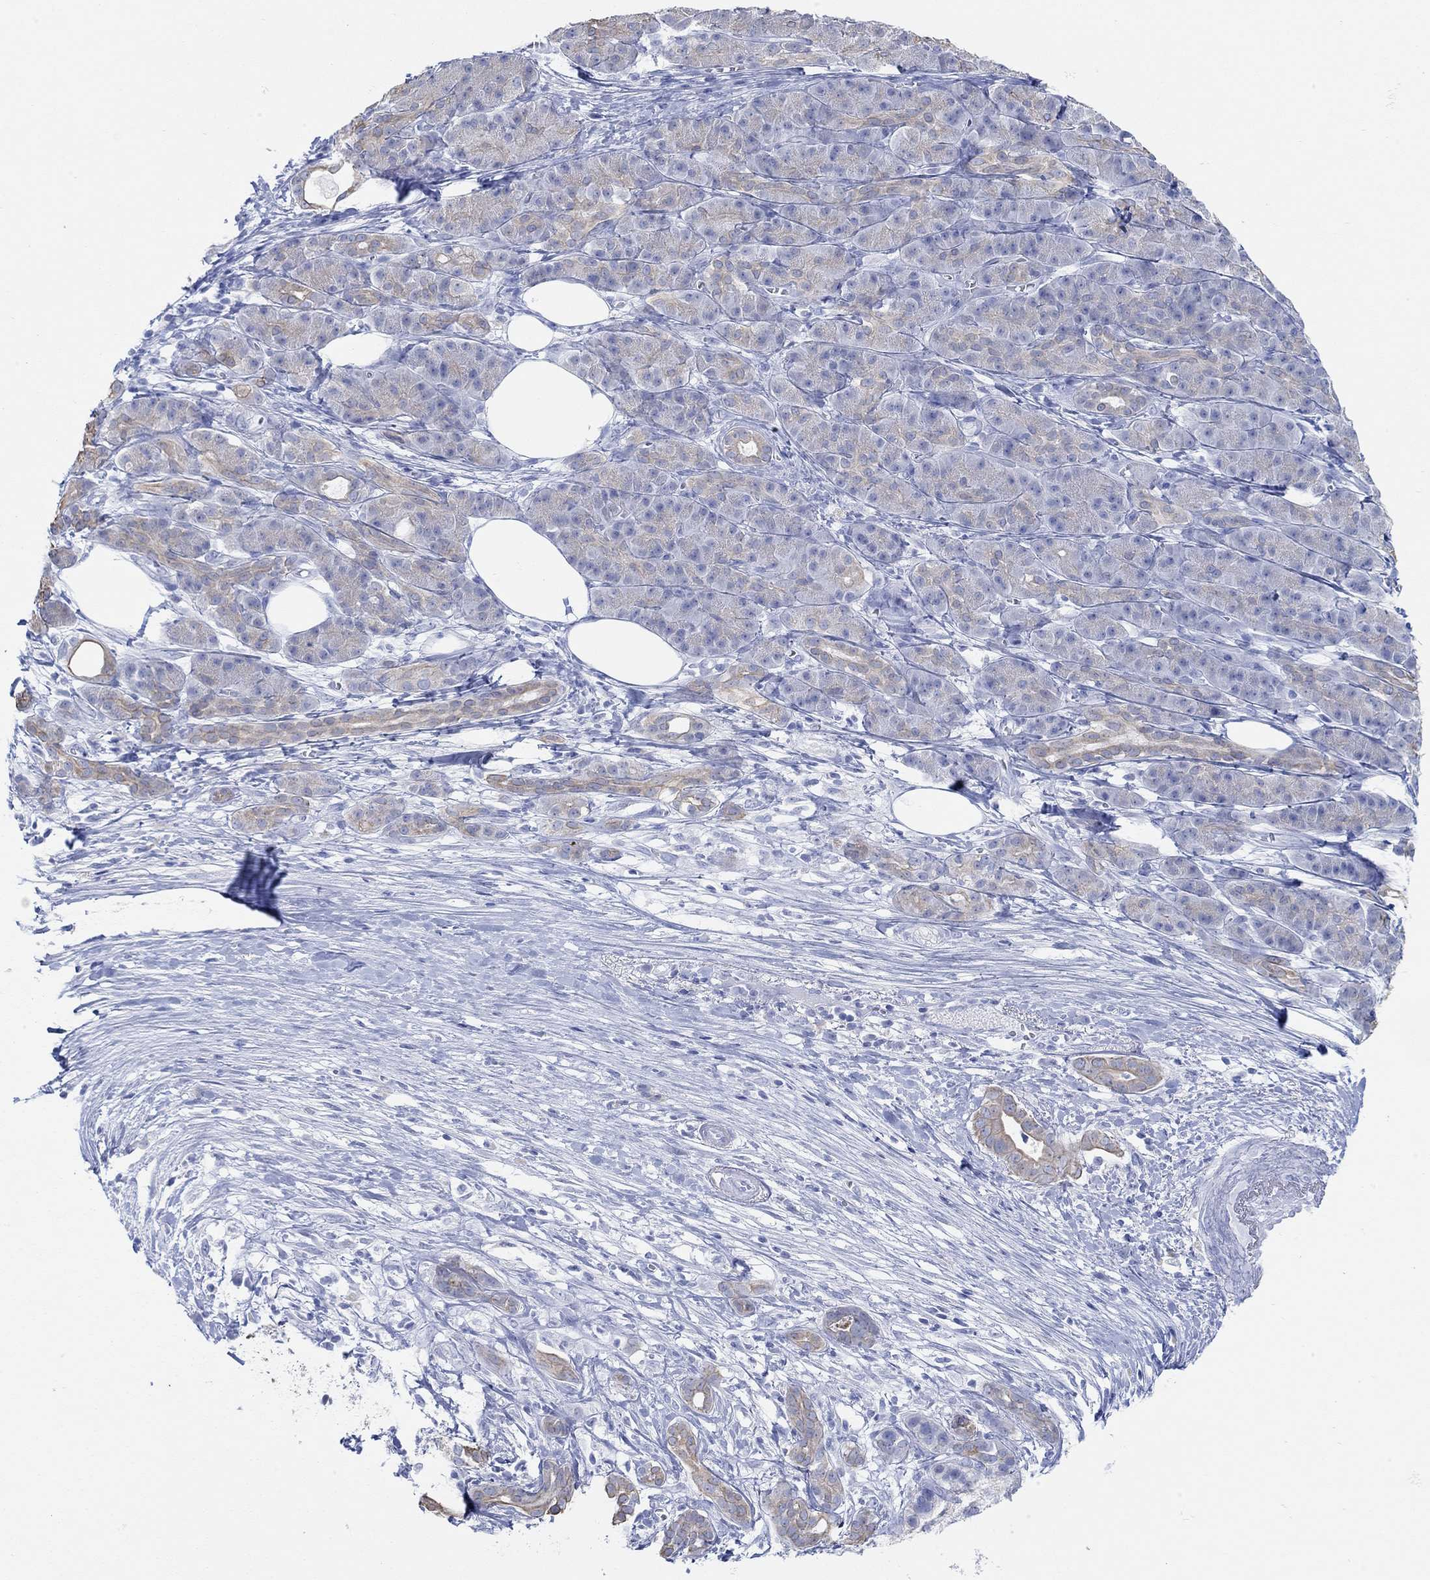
{"staining": {"intensity": "weak", "quantity": "25%-75%", "location": "cytoplasmic/membranous"}, "tissue": "pancreatic cancer", "cell_type": "Tumor cells", "image_type": "cancer", "snomed": [{"axis": "morphology", "description": "Adenocarcinoma, NOS"}, {"axis": "topography", "description": "Pancreas"}], "caption": "Pancreatic adenocarcinoma tissue displays weak cytoplasmic/membranous expression in approximately 25%-75% of tumor cells, visualized by immunohistochemistry.", "gene": "AK8", "patient": {"sex": "male", "age": 61}}